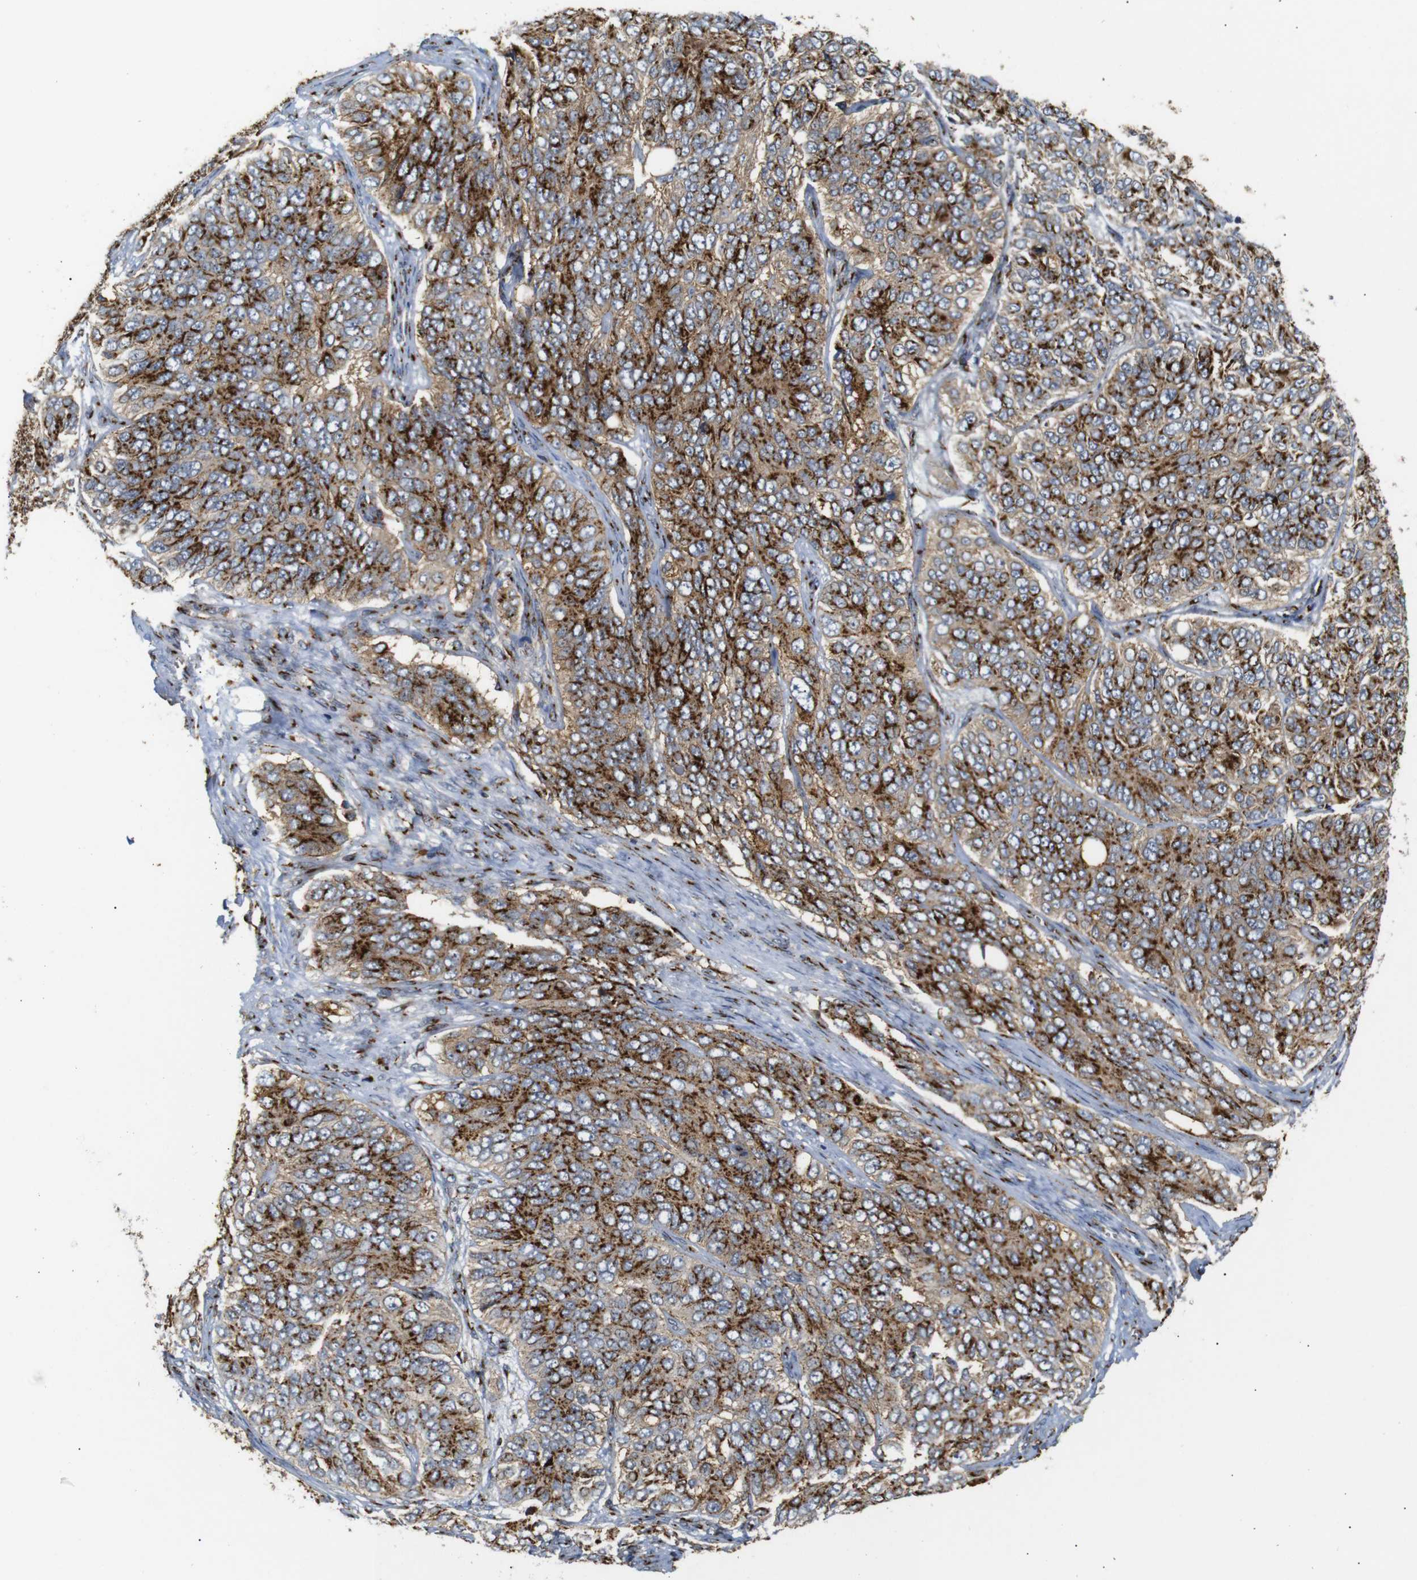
{"staining": {"intensity": "strong", "quantity": ">75%", "location": "cytoplasmic/membranous"}, "tissue": "ovarian cancer", "cell_type": "Tumor cells", "image_type": "cancer", "snomed": [{"axis": "morphology", "description": "Carcinoma, endometroid"}, {"axis": "topography", "description": "Ovary"}], "caption": "Human ovarian cancer (endometroid carcinoma) stained with a brown dye shows strong cytoplasmic/membranous positive staining in approximately >75% of tumor cells.", "gene": "TGOLN2", "patient": {"sex": "female", "age": 51}}